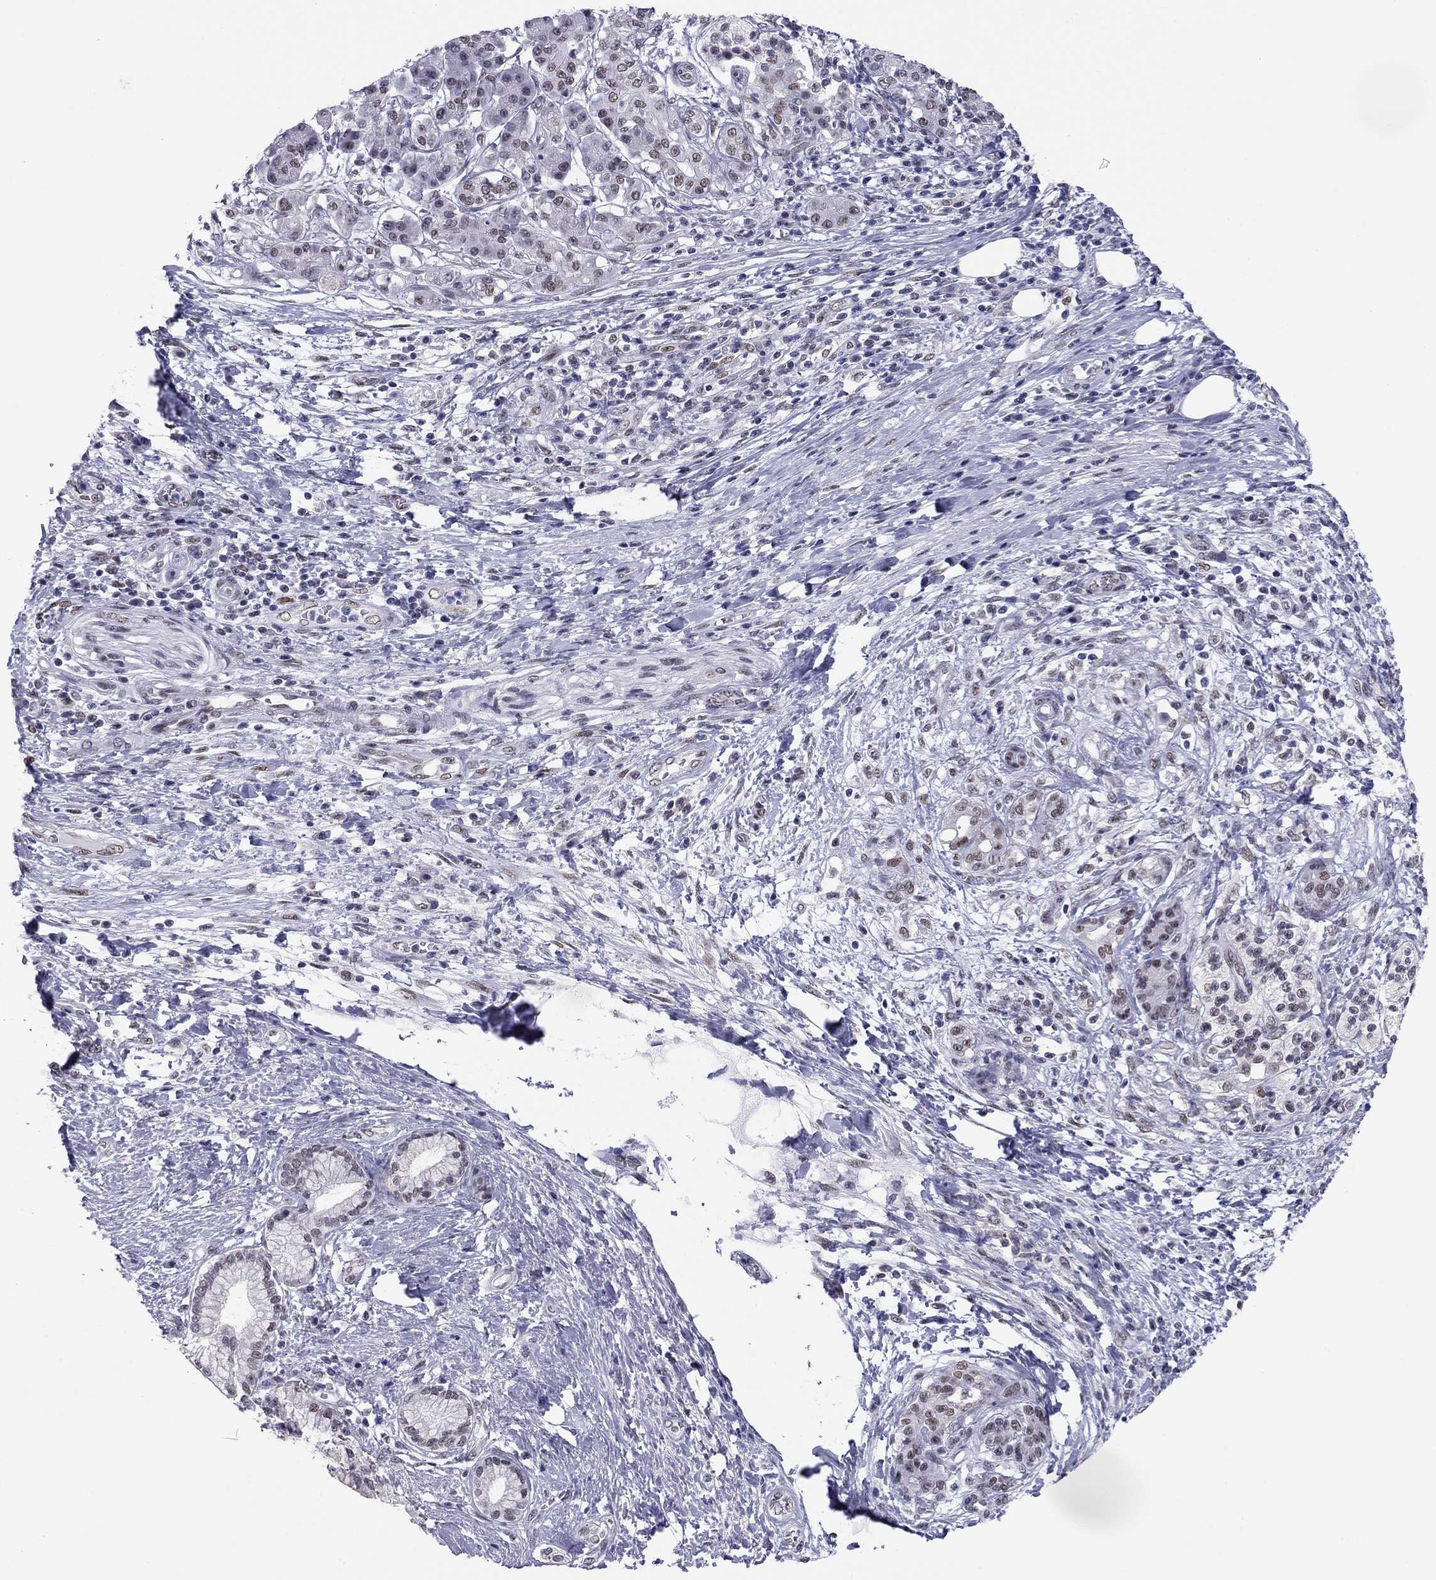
{"staining": {"intensity": "weak", "quantity": "25%-75%", "location": "nuclear"}, "tissue": "pancreatic cancer", "cell_type": "Tumor cells", "image_type": "cancer", "snomed": [{"axis": "morphology", "description": "Adenocarcinoma, NOS"}, {"axis": "topography", "description": "Pancreas"}], "caption": "Immunohistochemical staining of adenocarcinoma (pancreatic) exhibits low levels of weak nuclear positivity in approximately 25%-75% of tumor cells.", "gene": "DOT1L", "patient": {"sex": "female", "age": 73}}